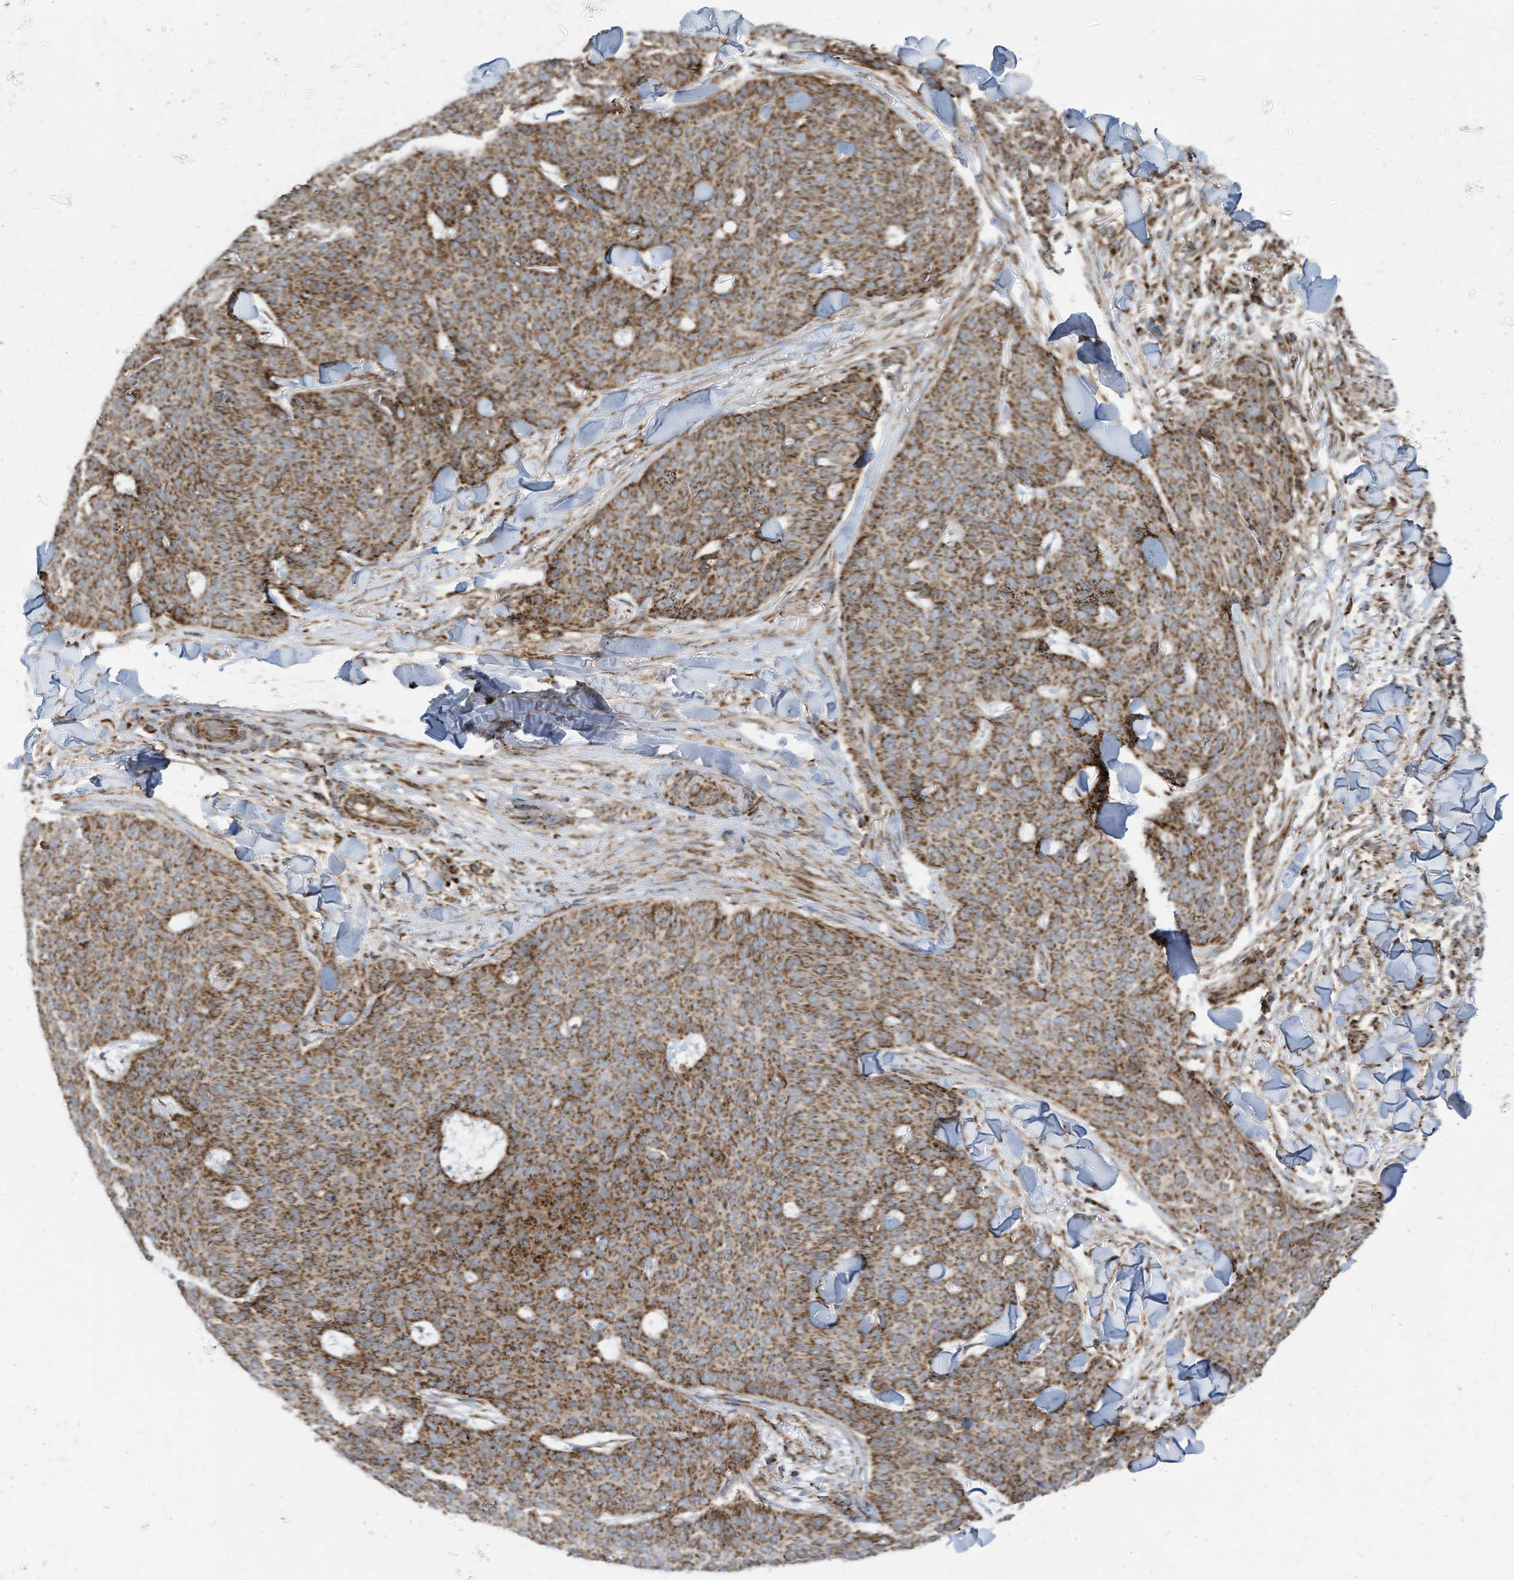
{"staining": {"intensity": "moderate", "quantity": ">75%", "location": "cytoplasmic/membranous"}, "tissue": "skin cancer", "cell_type": "Tumor cells", "image_type": "cancer", "snomed": [{"axis": "morphology", "description": "Normal tissue, NOS"}, {"axis": "morphology", "description": "Basal cell carcinoma"}, {"axis": "topography", "description": "Skin"}], "caption": "A brown stain highlights moderate cytoplasmic/membranous staining of a protein in human skin cancer tumor cells.", "gene": "COX10", "patient": {"sex": "male", "age": 50}}